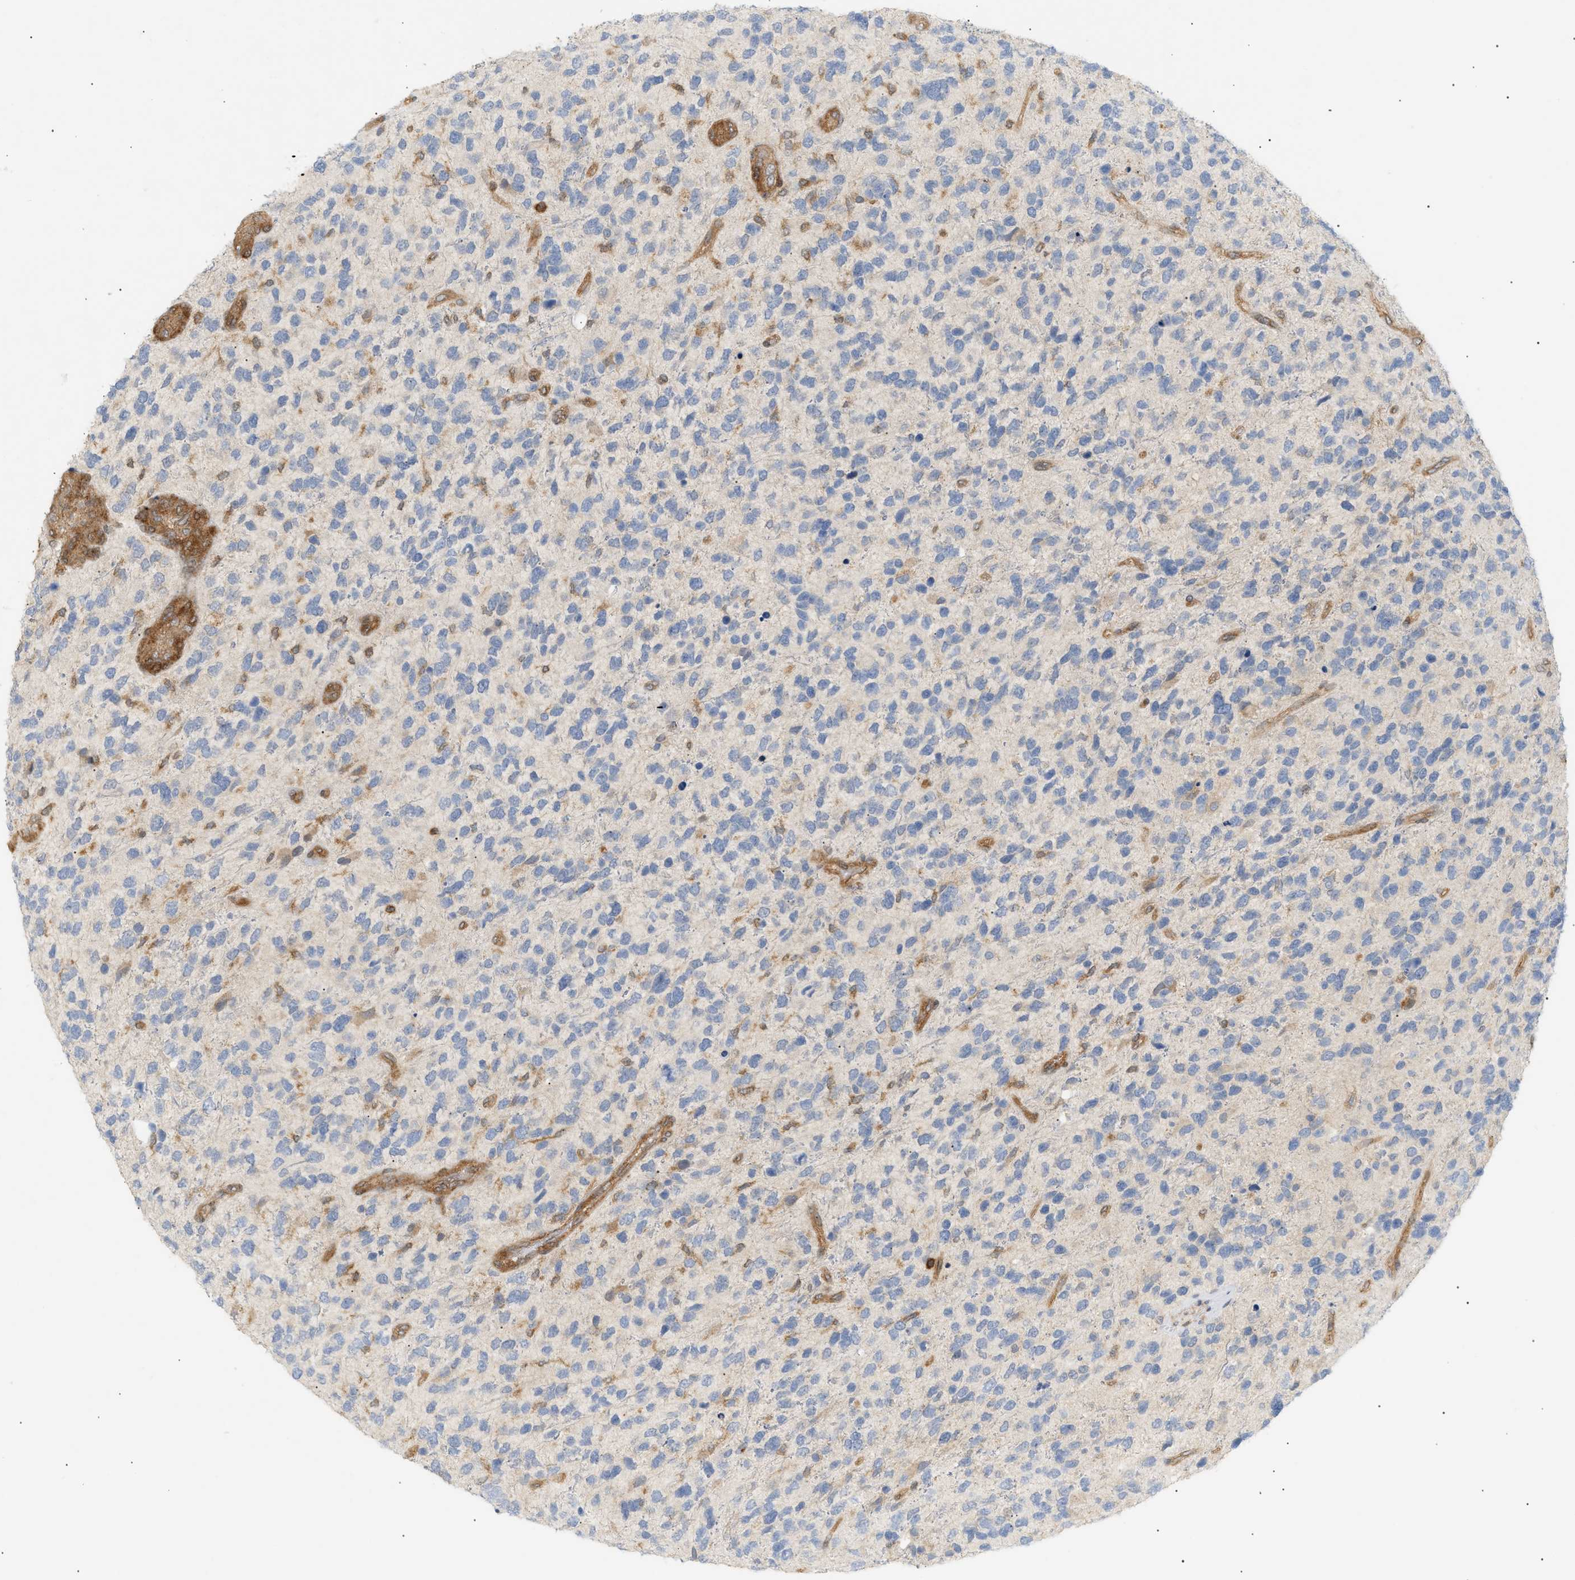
{"staining": {"intensity": "weak", "quantity": "<25%", "location": "cytoplasmic/membranous"}, "tissue": "glioma", "cell_type": "Tumor cells", "image_type": "cancer", "snomed": [{"axis": "morphology", "description": "Glioma, malignant, High grade"}, {"axis": "topography", "description": "Brain"}], "caption": "Protein analysis of glioma demonstrates no significant expression in tumor cells.", "gene": "SHC1", "patient": {"sex": "female", "age": 58}}